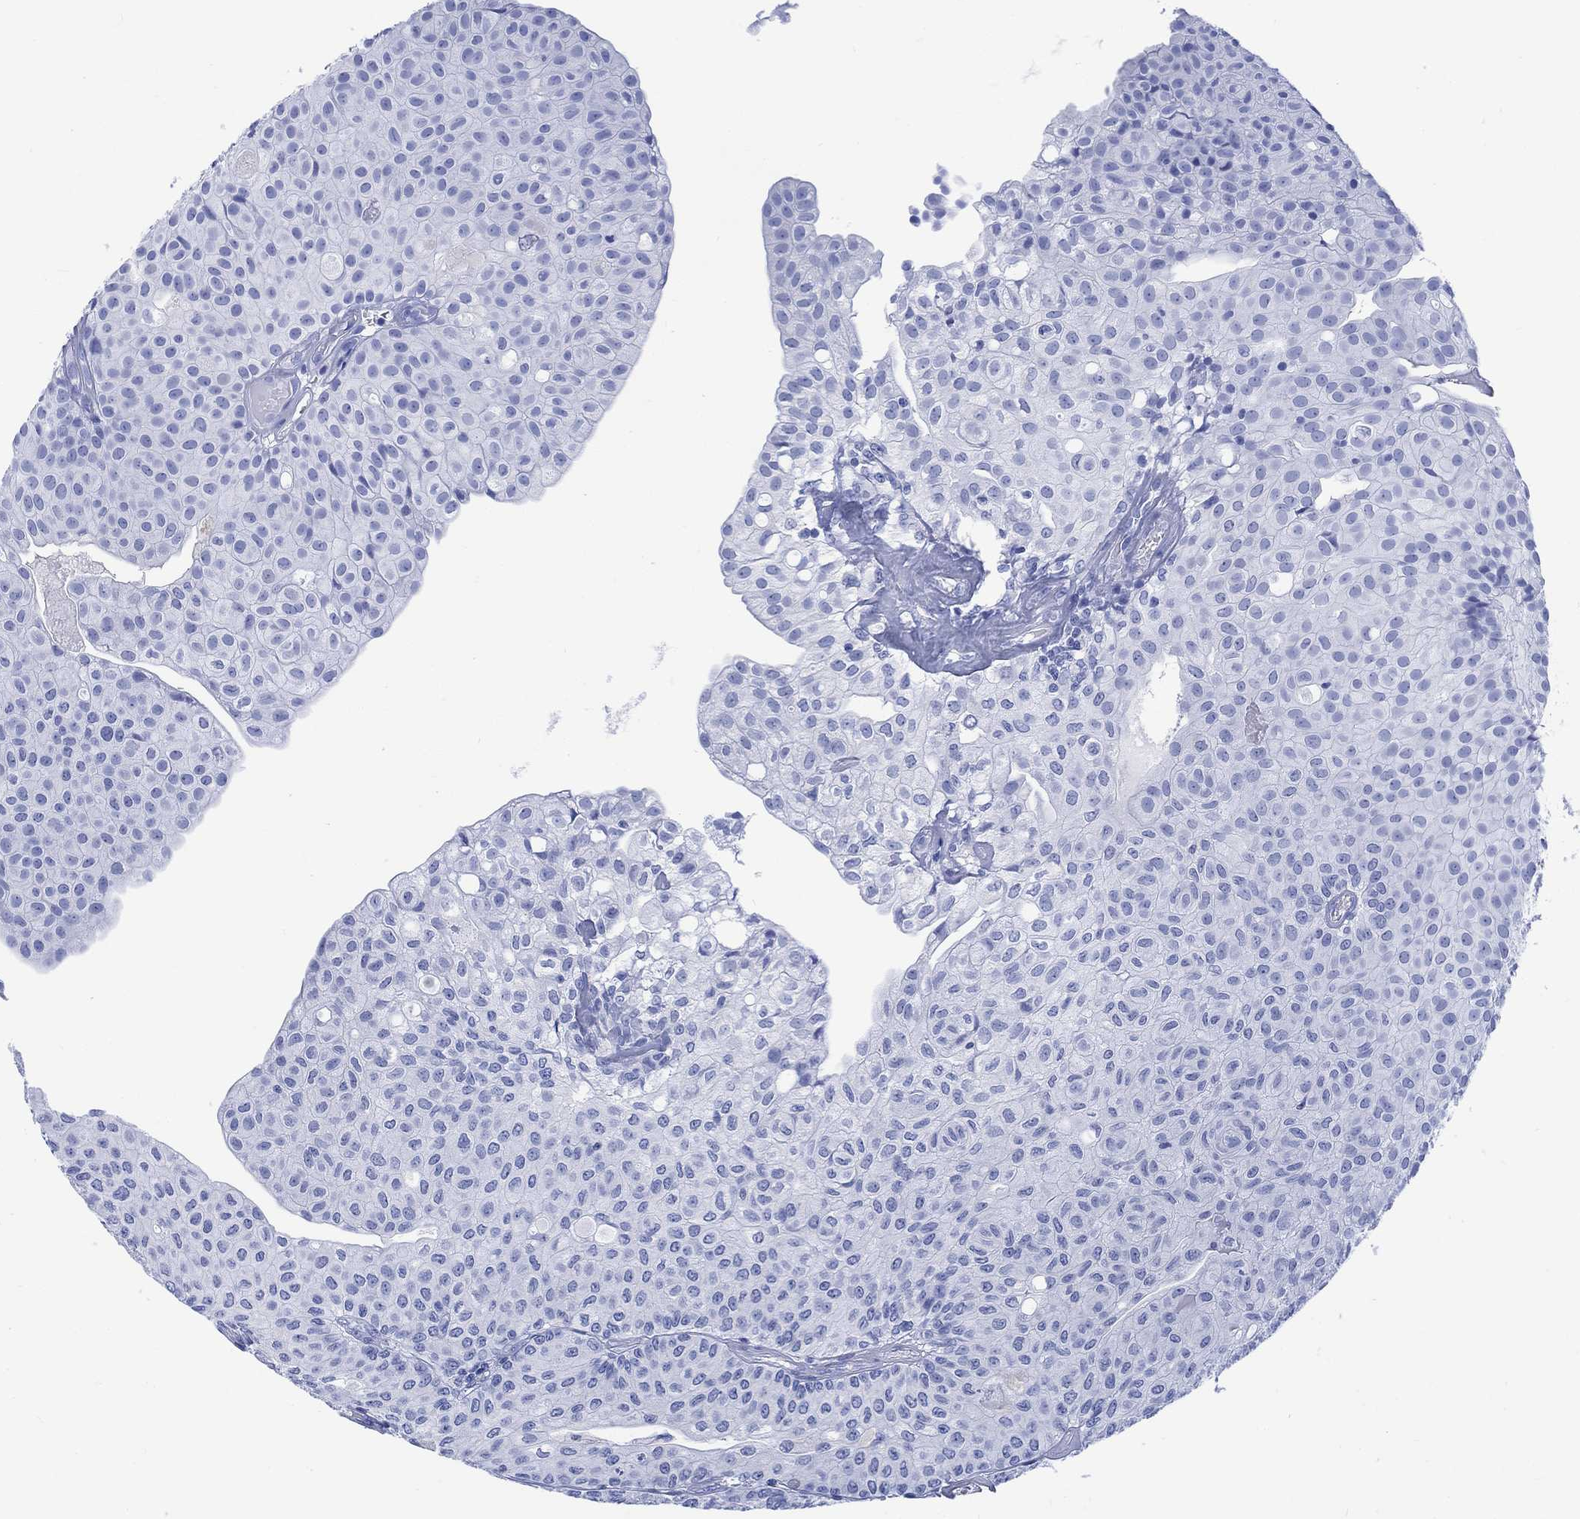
{"staining": {"intensity": "negative", "quantity": "none", "location": "none"}, "tissue": "urothelial cancer", "cell_type": "Tumor cells", "image_type": "cancer", "snomed": [{"axis": "morphology", "description": "Urothelial carcinoma, Low grade"}, {"axis": "topography", "description": "Urinary bladder"}], "caption": "Tumor cells show no significant protein expression in urothelial cancer. The staining was performed using DAB to visualize the protein expression in brown, while the nuclei were stained in blue with hematoxylin (Magnification: 20x).", "gene": "CELF4", "patient": {"sex": "male", "age": 89}}